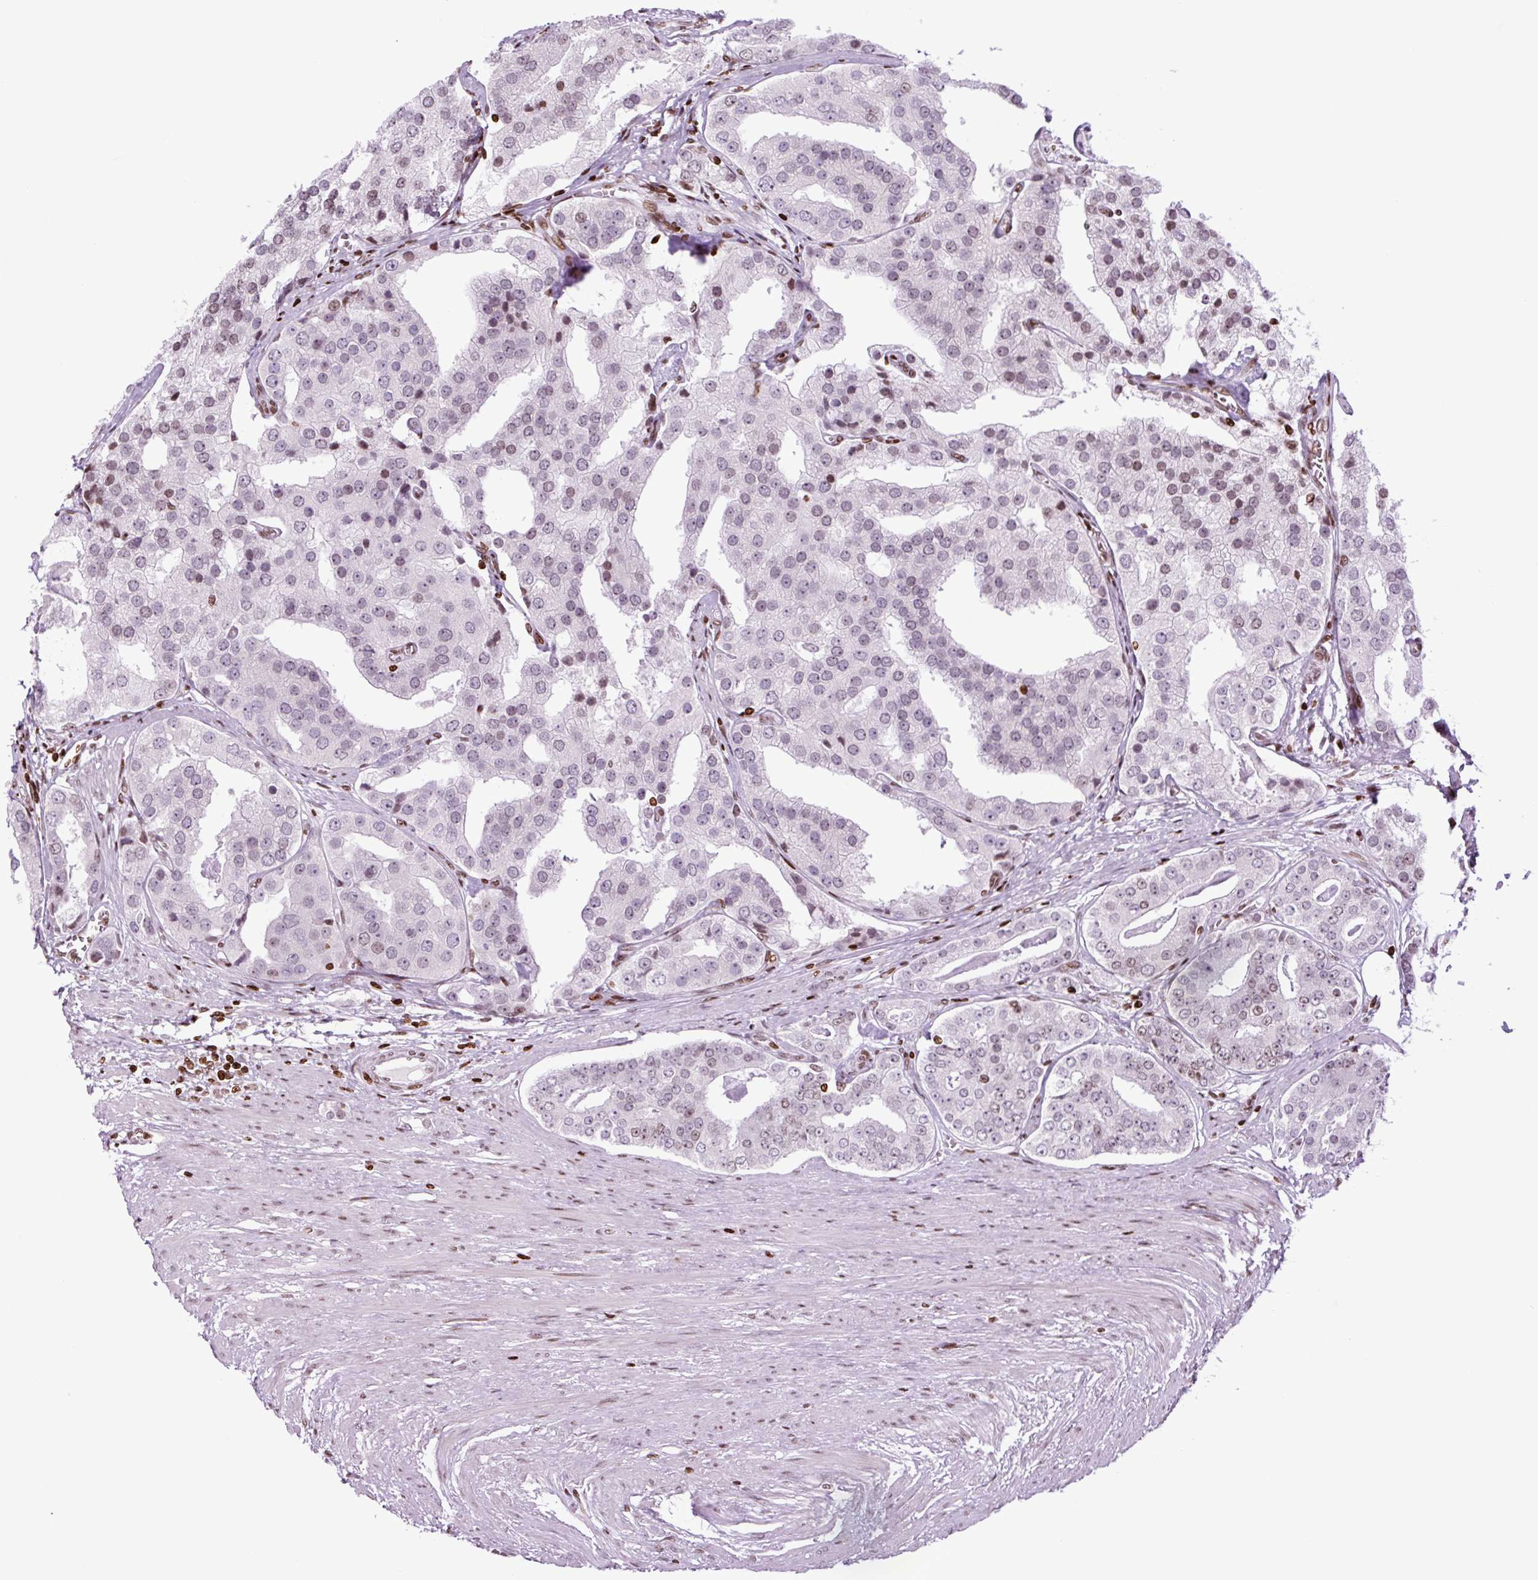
{"staining": {"intensity": "moderate", "quantity": "<25%", "location": "nuclear"}, "tissue": "prostate cancer", "cell_type": "Tumor cells", "image_type": "cancer", "snomed": [{"axis": "morphology", "description": "Adenocarcinoma, High grade"}, {"axis": "topography", "description": "Prostate"}], "caption": "Immunohistochemistry histopathology image of human prostate cancer stained for a protein (brown), which demonstrates low levels of moderate nuclear expression in about <25% of tumor cells.", "gene": "H1-3", "patient": {"sex": "male", "age": 63}}